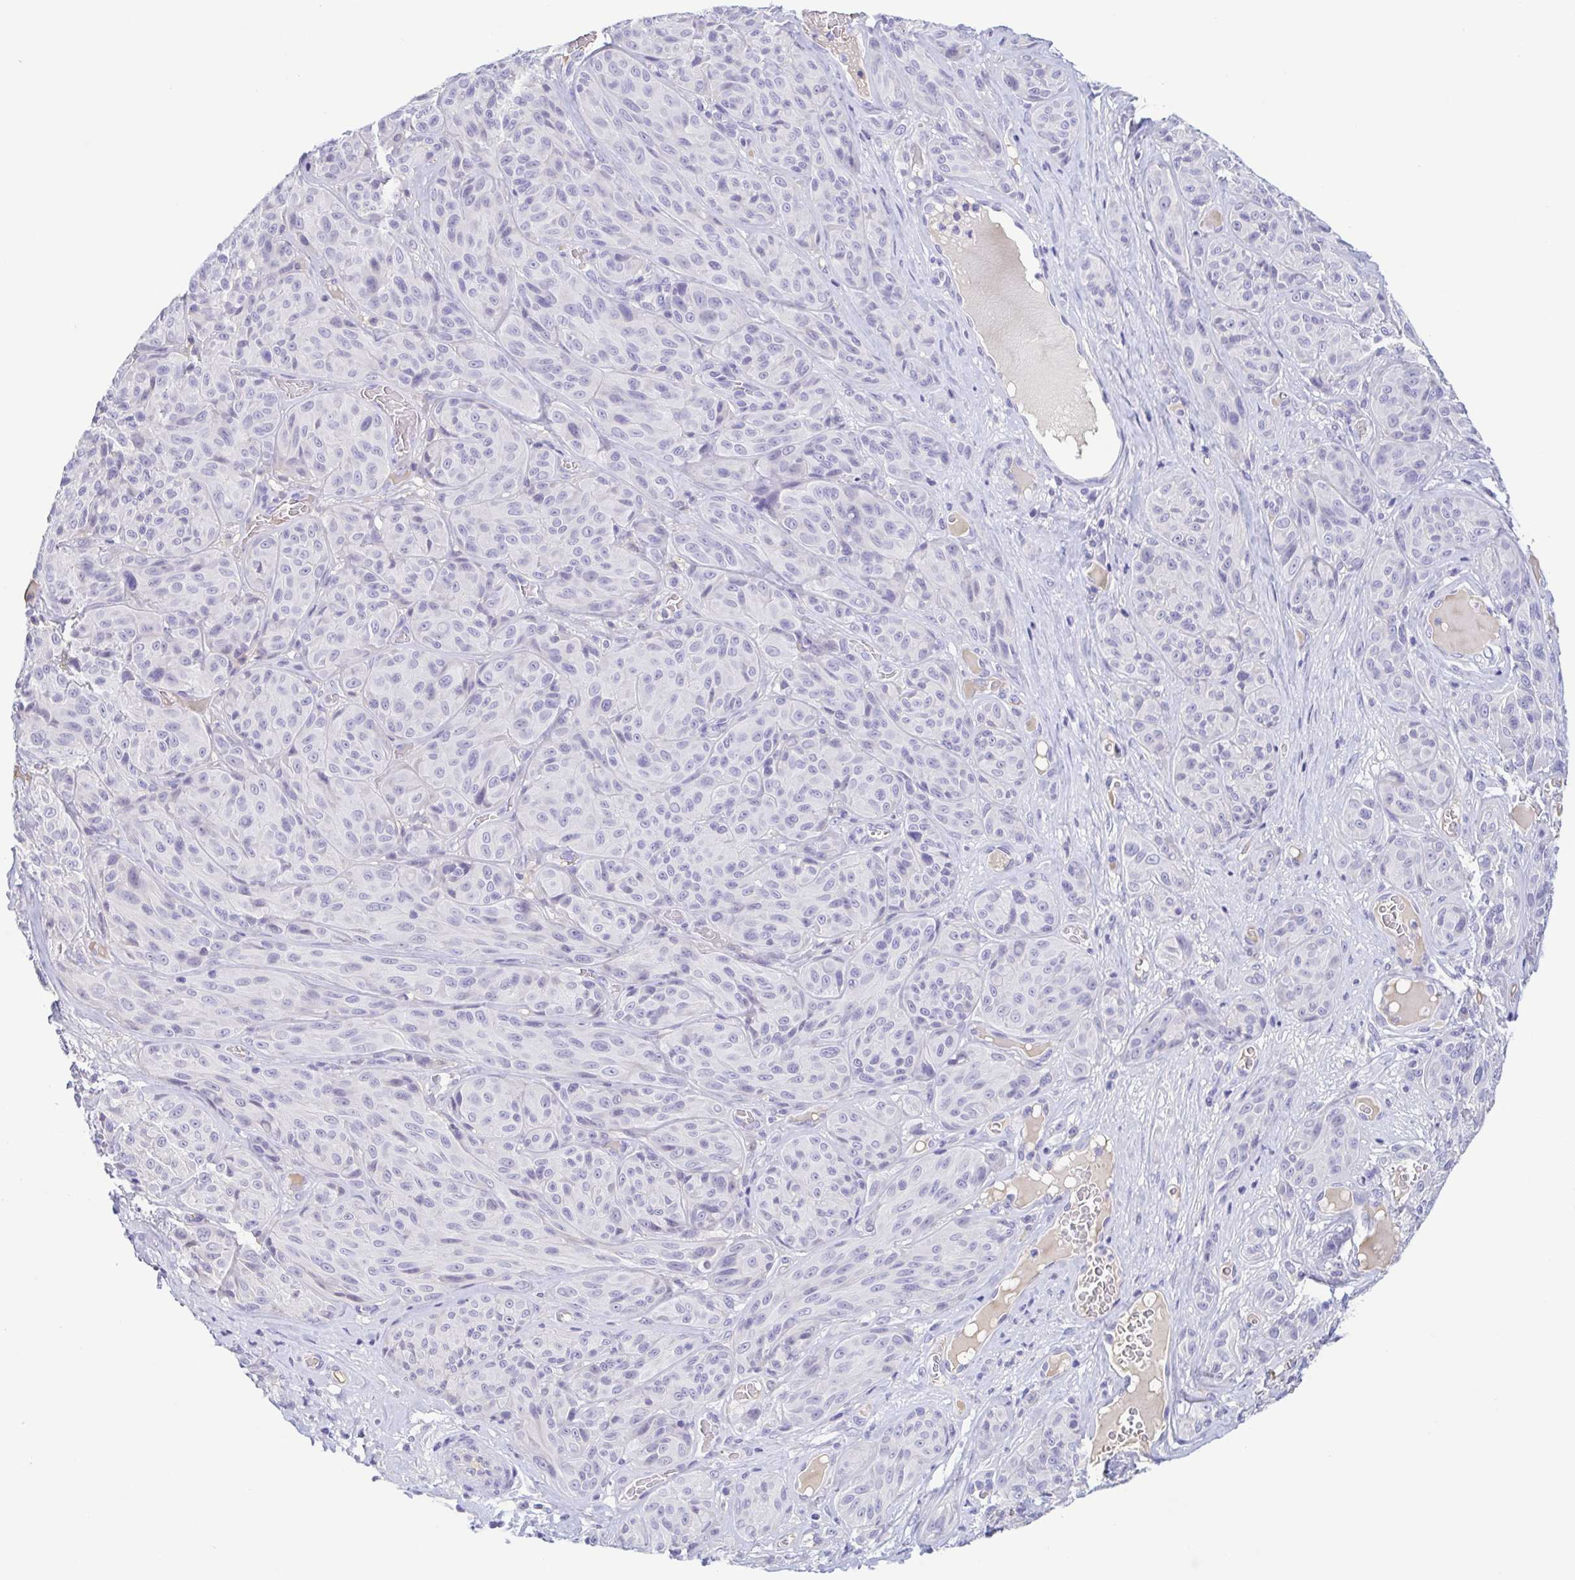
{"staining": {"intensity": "negative", "quantity": "none", "location": "none"}, "tissue": "melanoma", "cell_type": "Tumor cells", "image_type": "cancer", "snomed": [{"axis": "morphology", "description": "Malignant melanoma, NOS"}, {"axis": "topography", "description": "Skin"}], "caption": "This is an IHC histopathology image of human malignant melanoma. There is no positivity in tumor cells.", "gene": "TREH", "patient": {"sex": "male", "age": 91}}